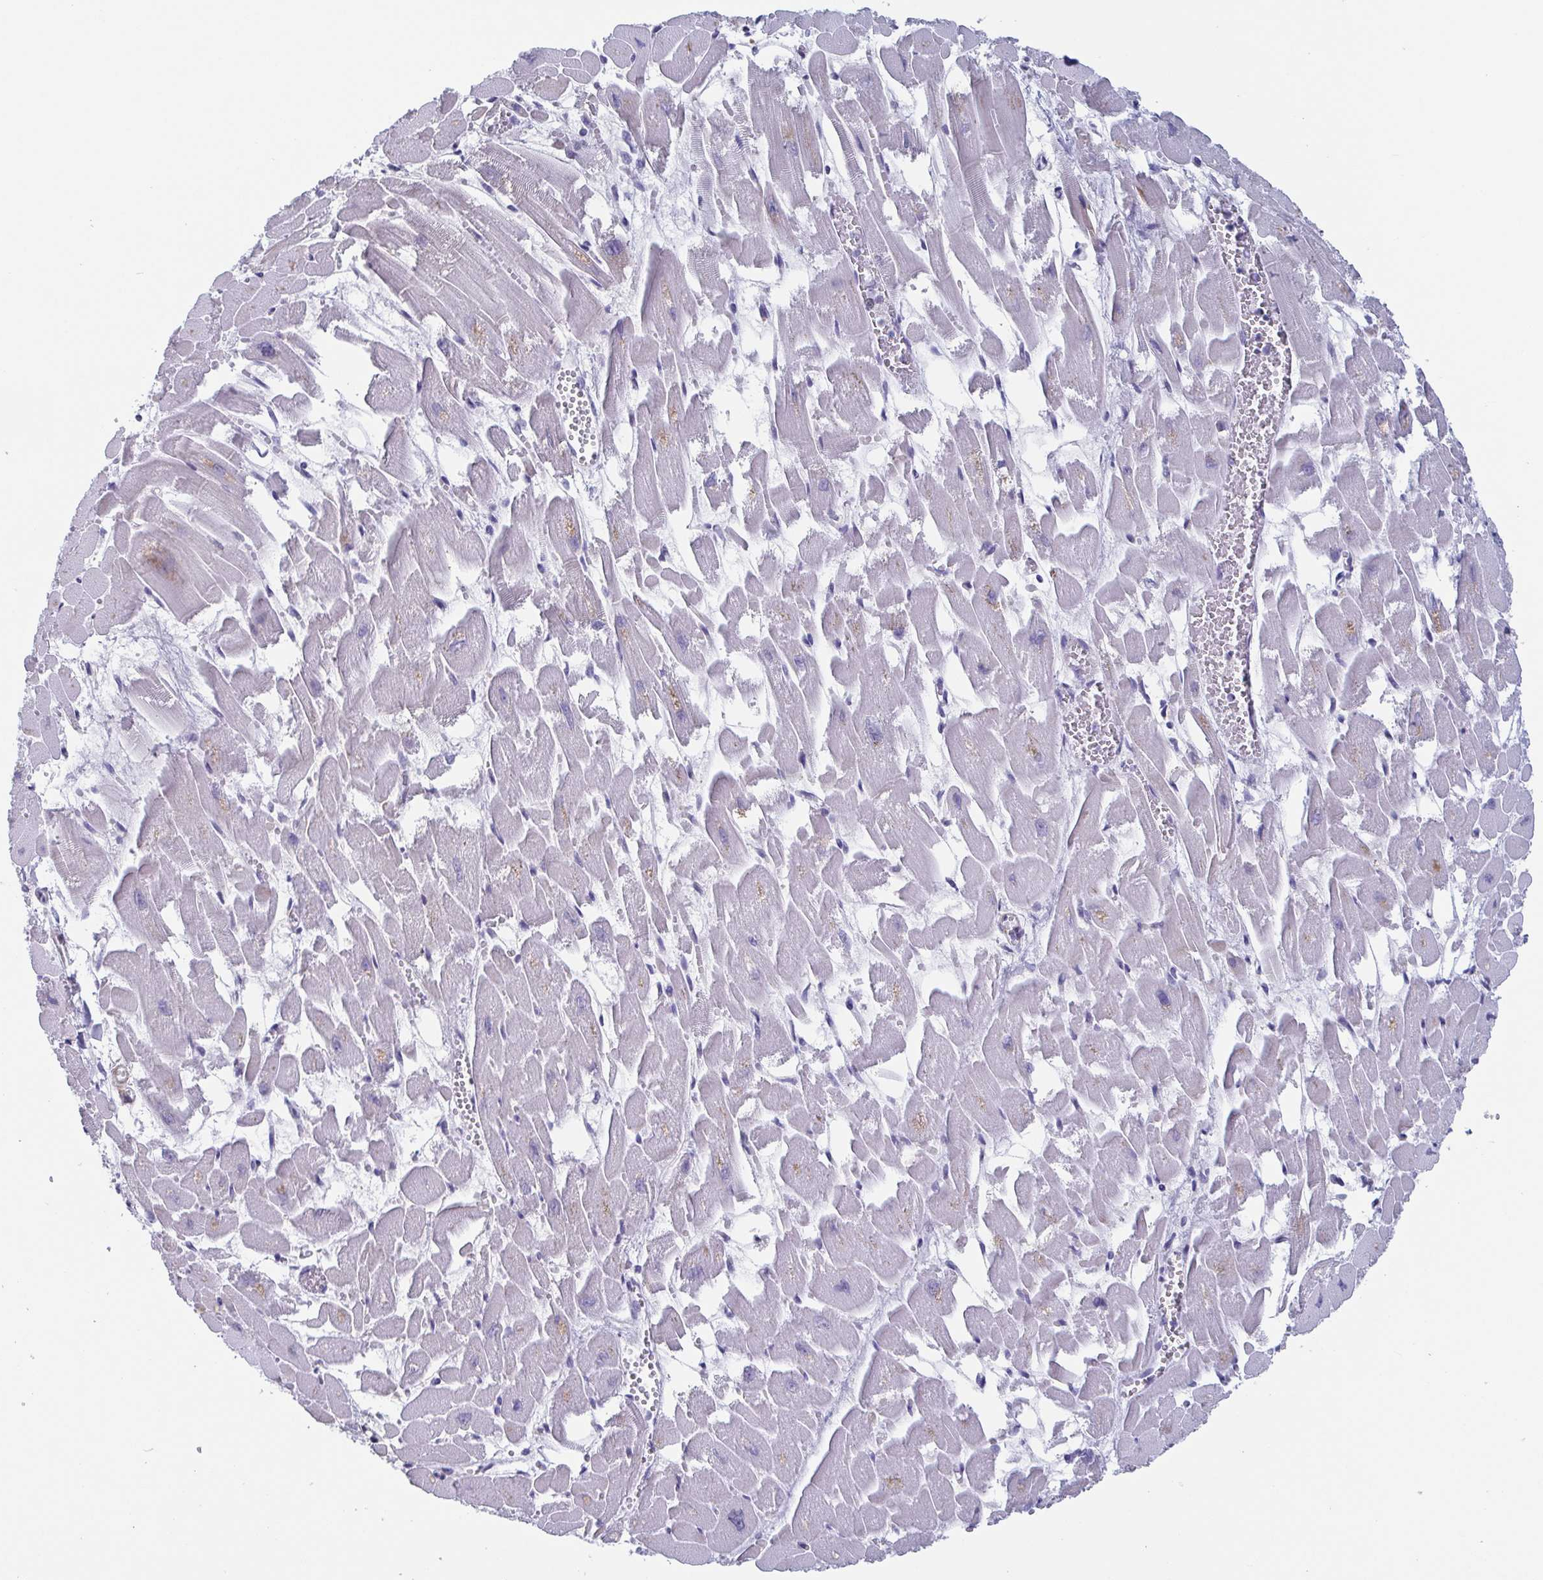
{"staining": {"intensity": "negative", "quantity": "none", "location": "none"}, "tissue": "heart muscle", "cell_type": "Cardiomyocytes", "image_type": "normal", "snomed": [{"axis": "morphology", "description": "Normal tissue, NOS"}, {"axis": "topography", "description": "Heart"}], "caption": "The IHC image has no significant positivity in cardiomyocytes of heart muscle.", "gene": "TMEM92", "patient": {"sex": "female", "age": 52}}